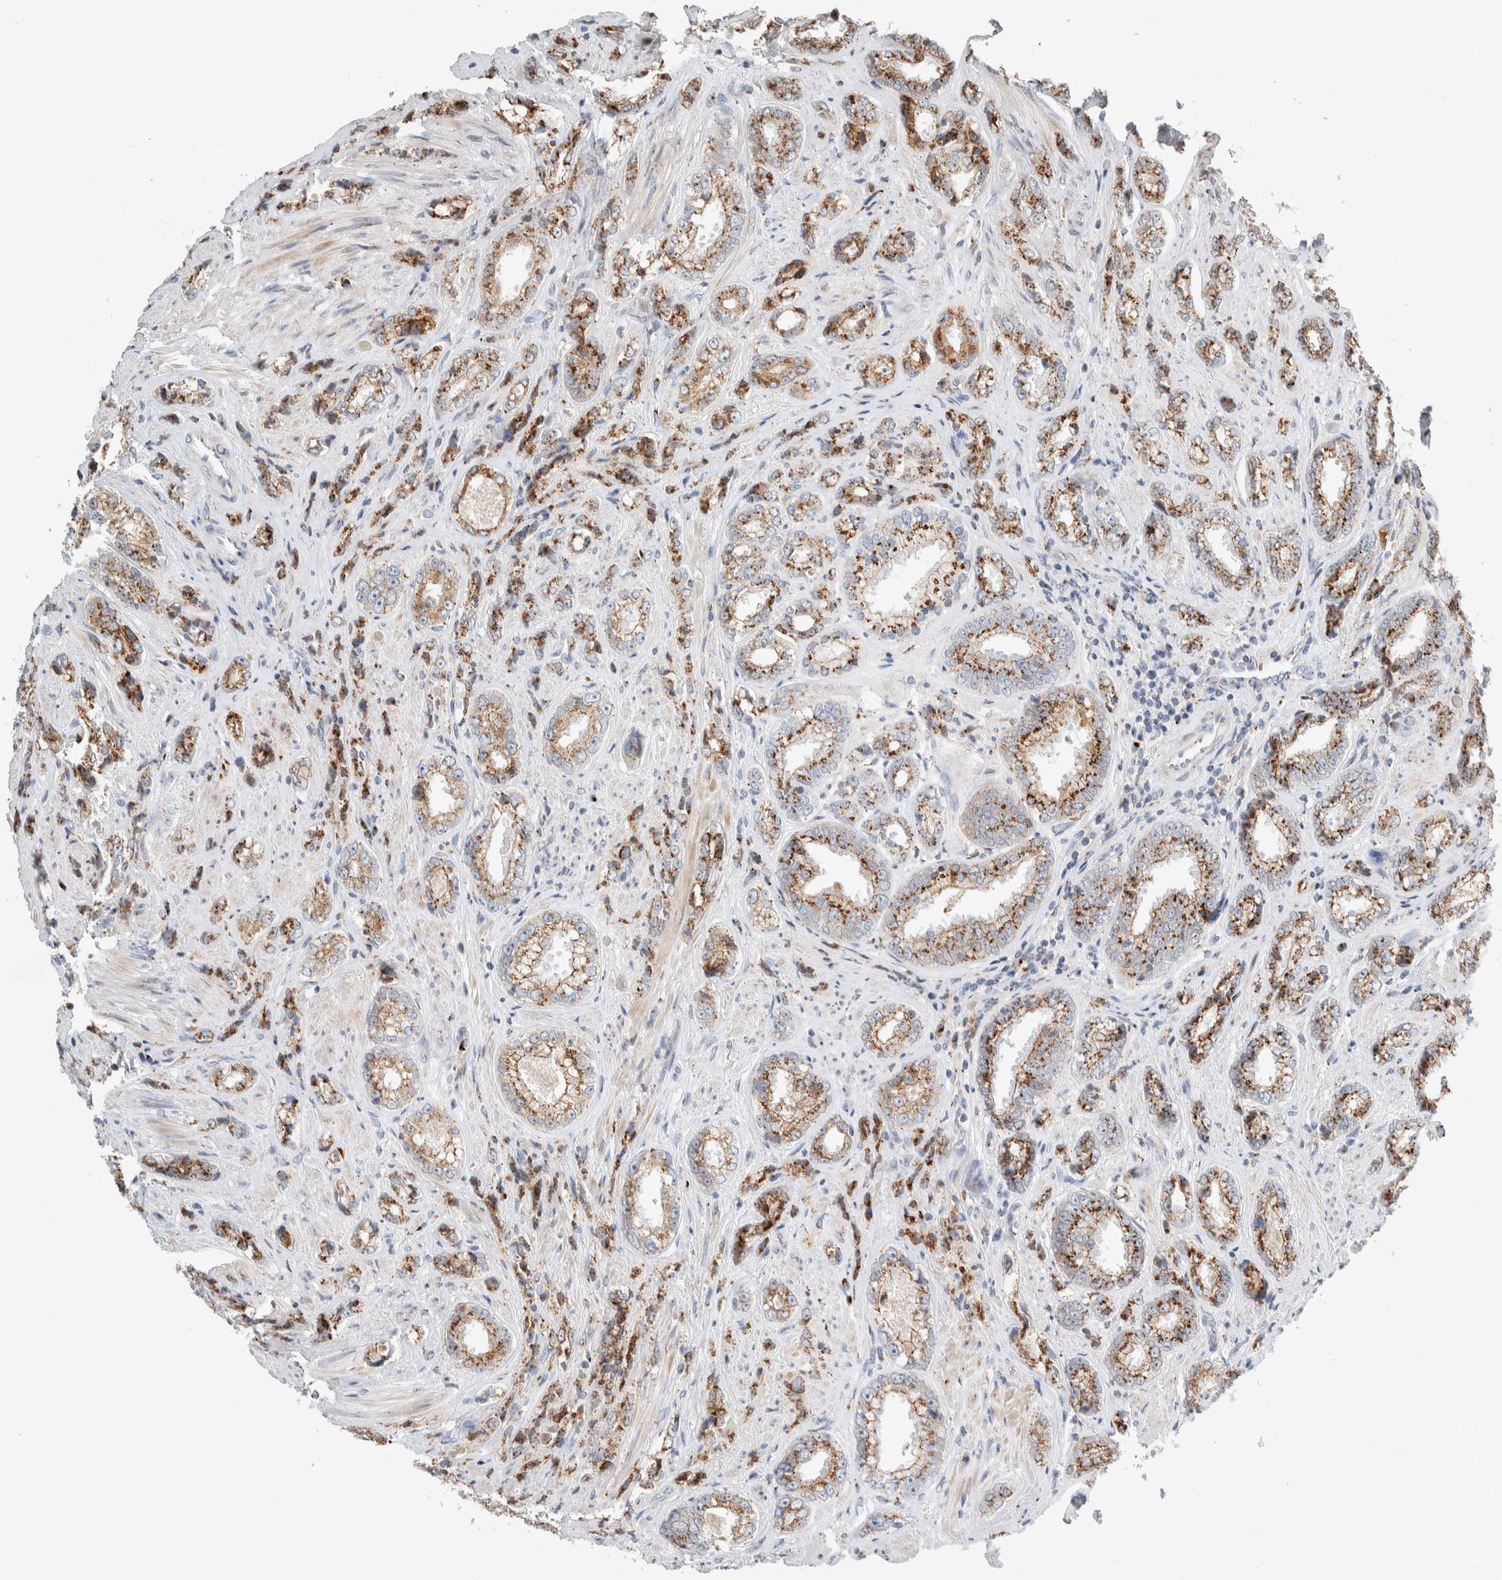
{"staining": {"intensity": "strong", "quantity": ">75%", "location": "cytoplasmic/membranous"}, "tissue": "prostate cancer", "cell_type": "Tumor cells", "image_type": "cancer", "snomed": [{"axis": "morphology", "description": "Adenocarcinoma, High grade"}, {"axis": "topography", "description": "Prostate"}], "caption": "Prostate adenocarcinoma (high-grade) stained for a protein (brown) exhibits strong cytoplasmic/membranous positive staining in about >75% of tumor cells.", "gene": "SLC38A10", "patient": {"sex": "male", "age": 61}}